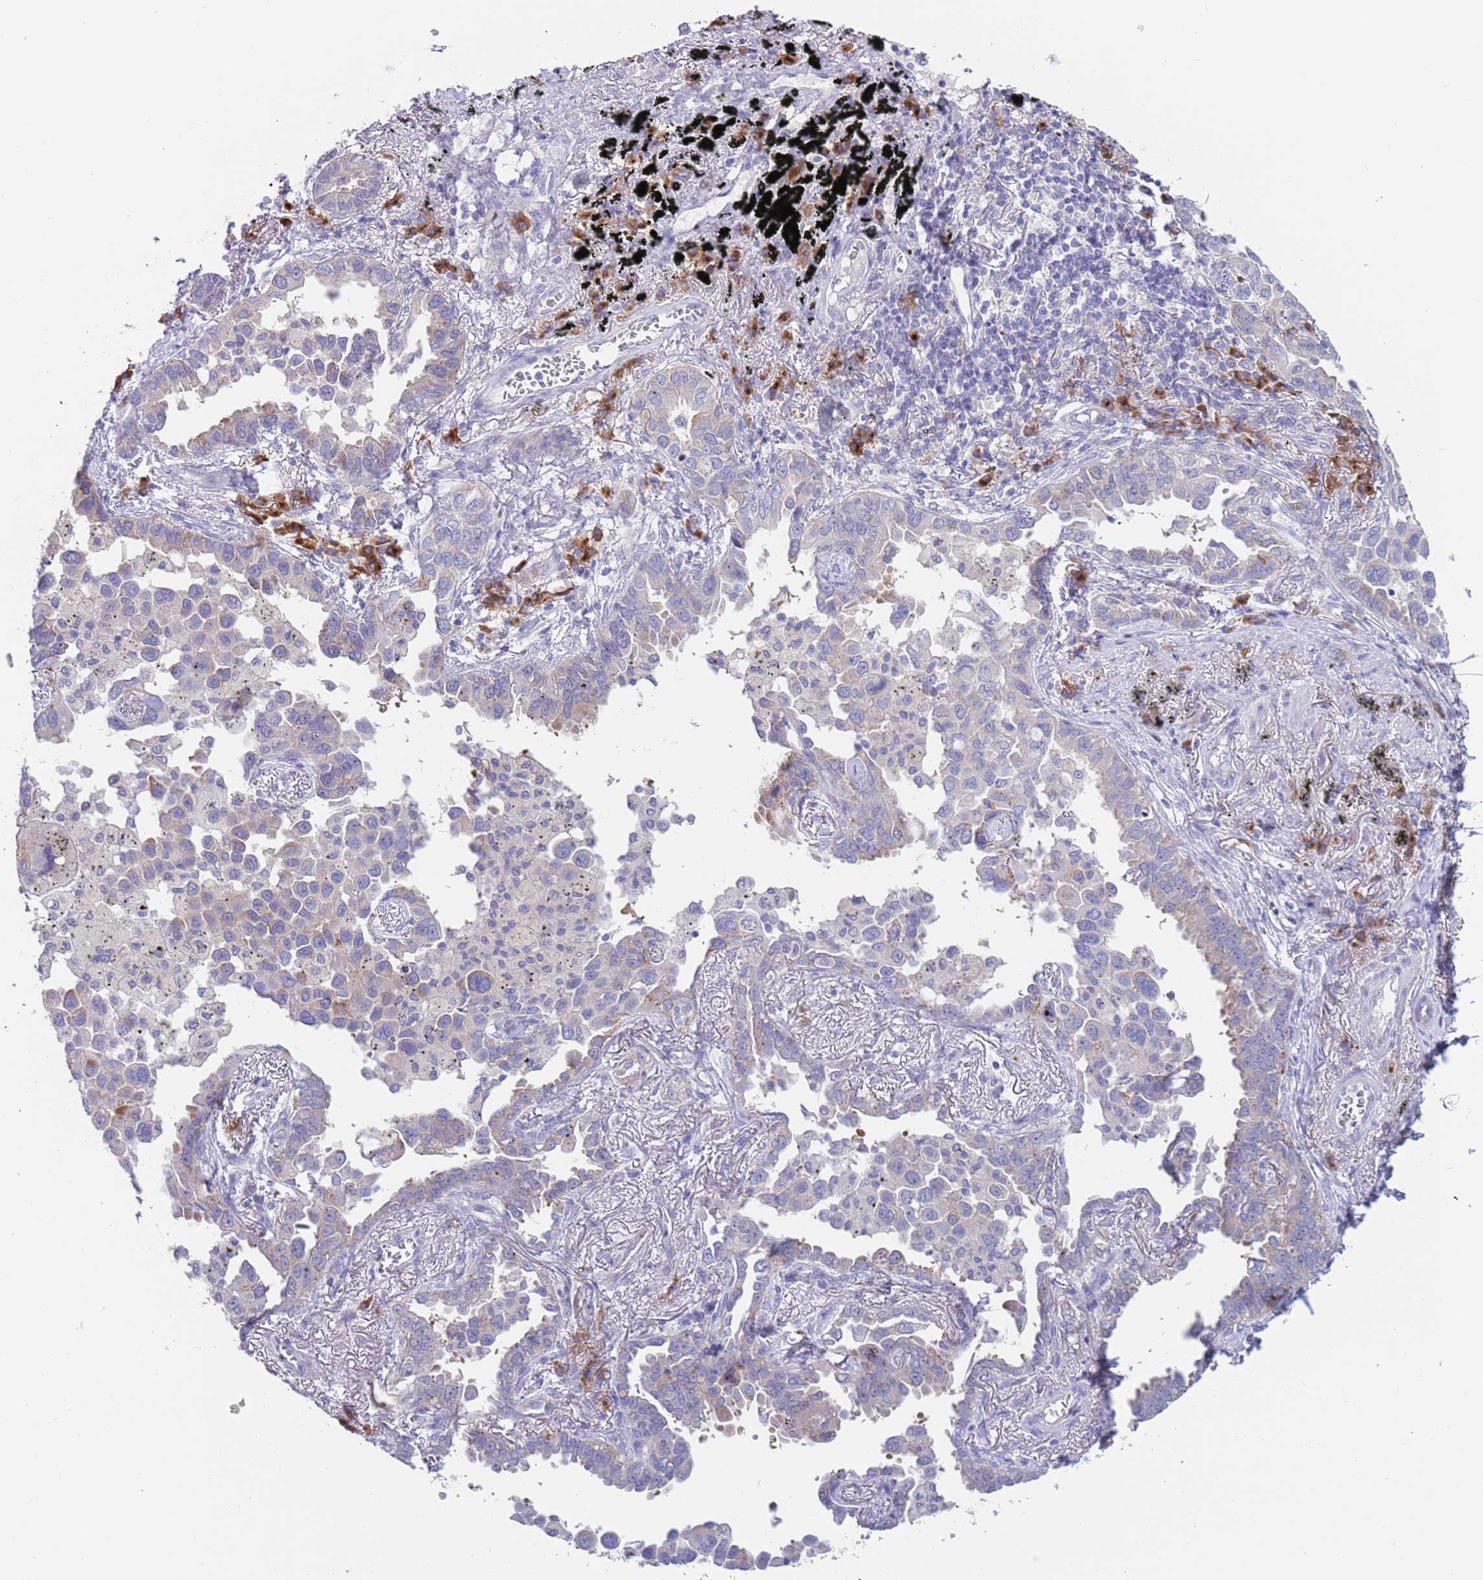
{"staining": {"intensity": "negative", "quantity": "none", "location": "none"}, "tissue": "lung cancer", "cell_type": "Tumor cells", "image_type": "cancer", "snomed": [{"axis": "morphology", "description": "Adenocarcinoma, NOS"}, {"axis": "topography", "description": "Lung"}], "caption": "A high-resolution micrograph shows immunohistochemistry staining of lung adenocarcinoma, which shows no significant staining in tumor cells.", "gene": "TYW1", "patient": {"sex": "male", "age": 67}}